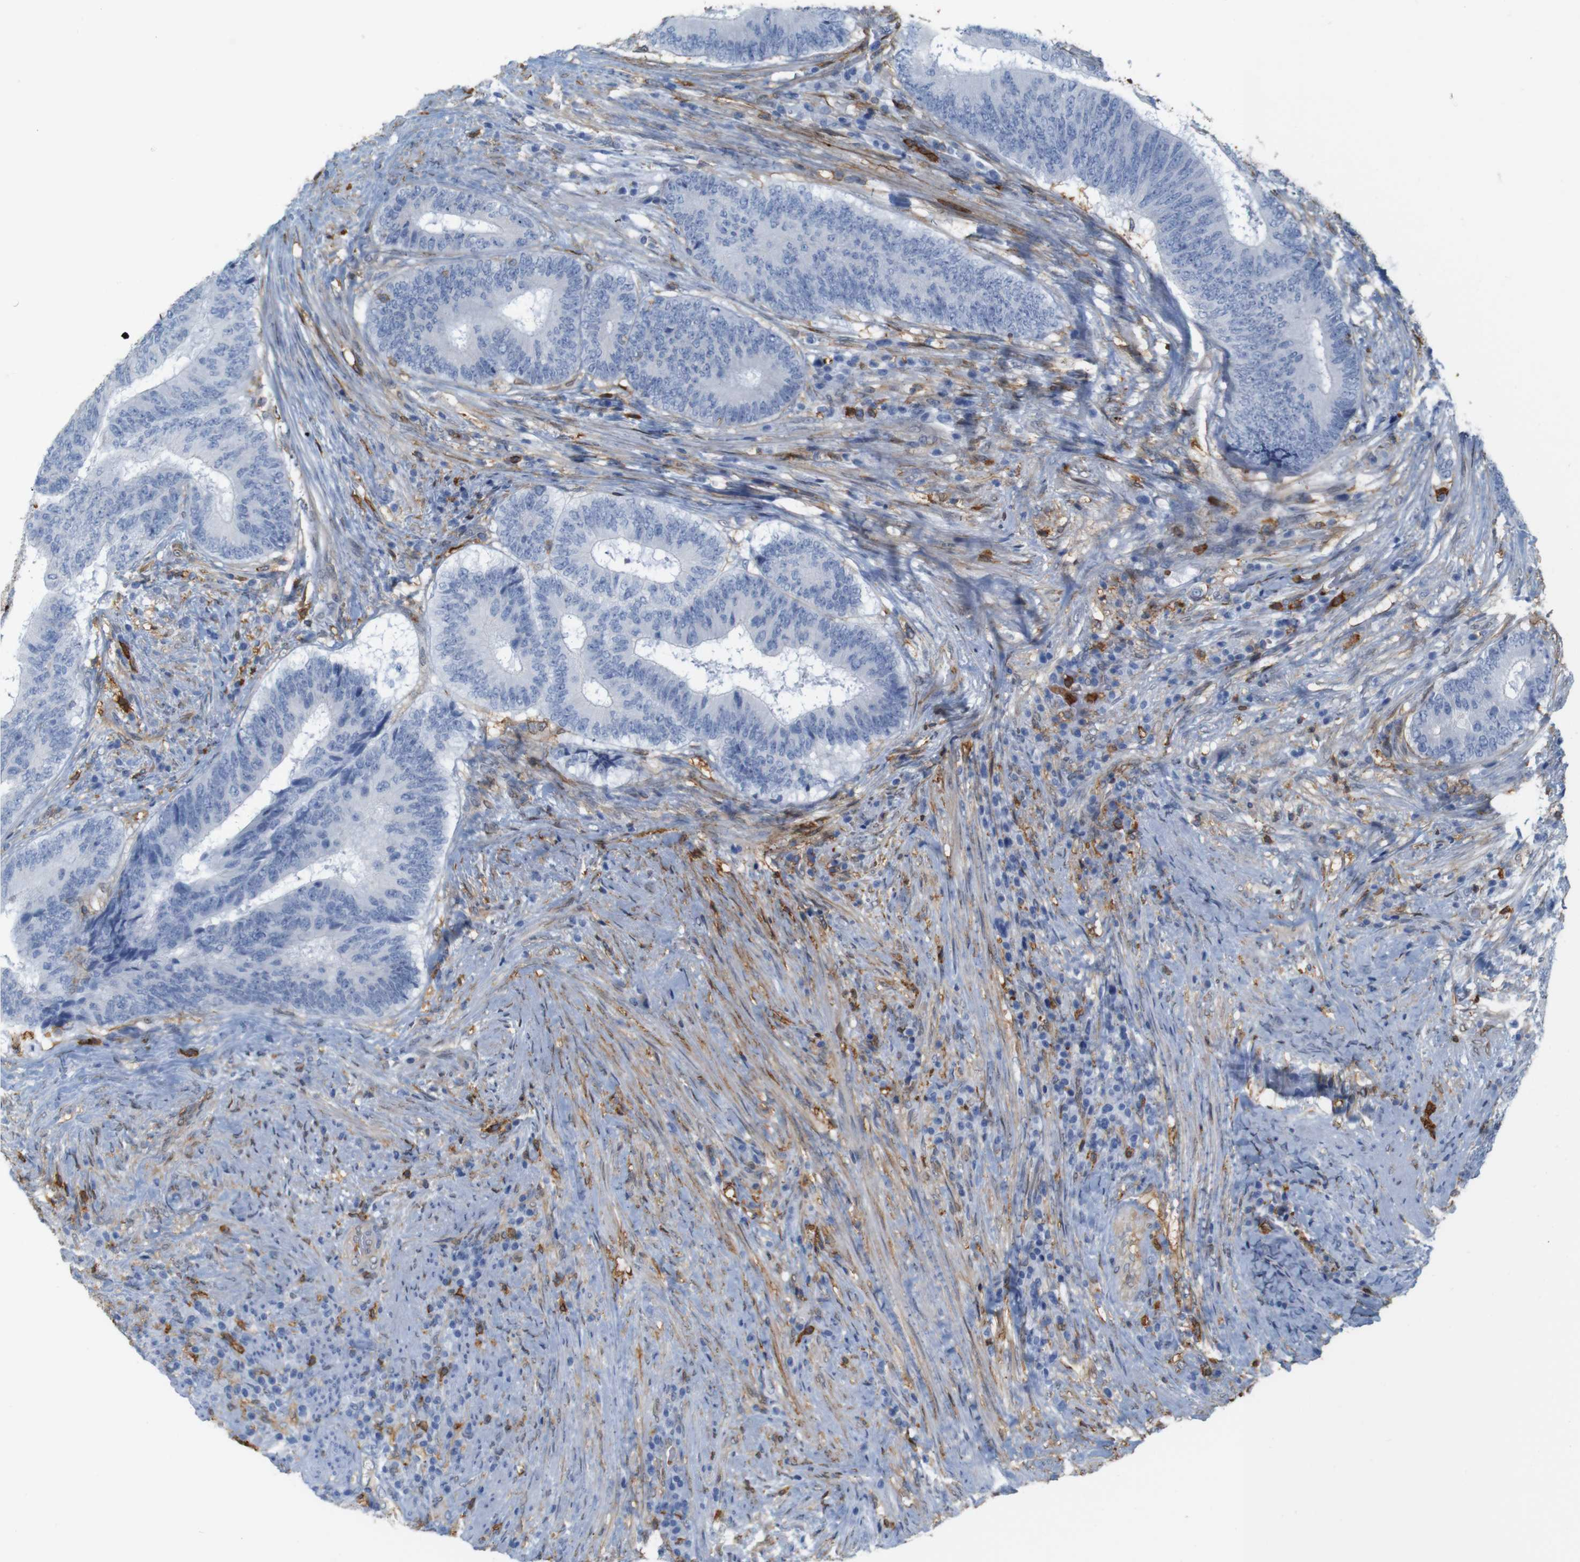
{"staining": {"intensity": "negative", "quantity": "none", "location": "none"}, "tissue": "colorectal cancer", "cell_type": "Tumor cells", "image_type": "cancer", "snomed": [{"axis": "morphology", "description": "Adenocarcinoma, NOS"}, {"axis": "topography", "description": "Rectum"}], "caption": "Tumor cells show no significant positivity in adenocarcinoma (colorectal).", "gene": "ANXA1", "patient": {"sex": "male", "age": 72}}